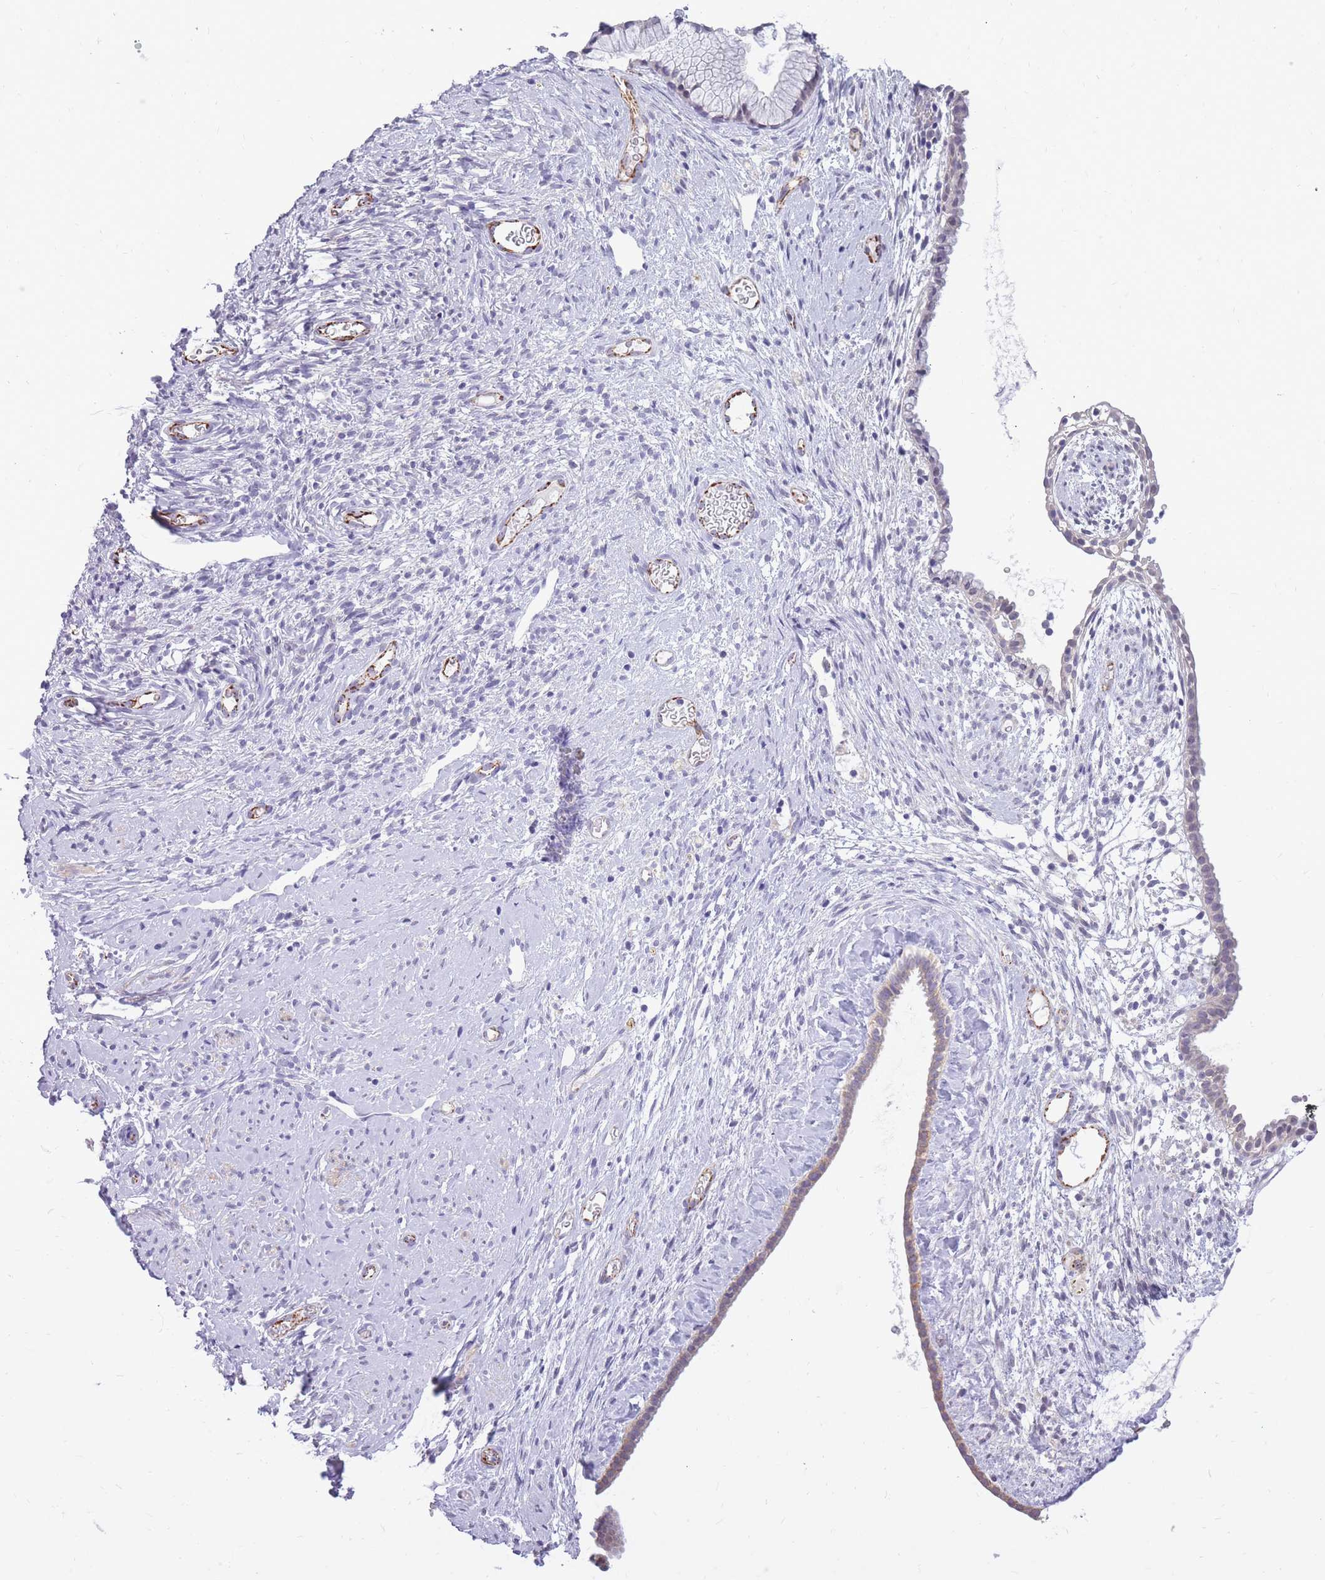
{"staining": {"intensity": "weak", "quantity": "25%-75%", "location": "cytoplasmic/membranous"}, "tissue": "cervix", "cell_type": "Glandular cells", "image_type": "normal", "snomed": [{"axis": "morphology", "description": "Normal tissue, NOS"}, {"axis": "topography", "description": "Cervix"}], "caption": "Protein analysis of normal cervix reveals weak cytoplasmic/membranous positivity in approximately 25%-75% of glandular cells.", "gene": "RNF170", "patient": {"sex": "female", "age": 76}}